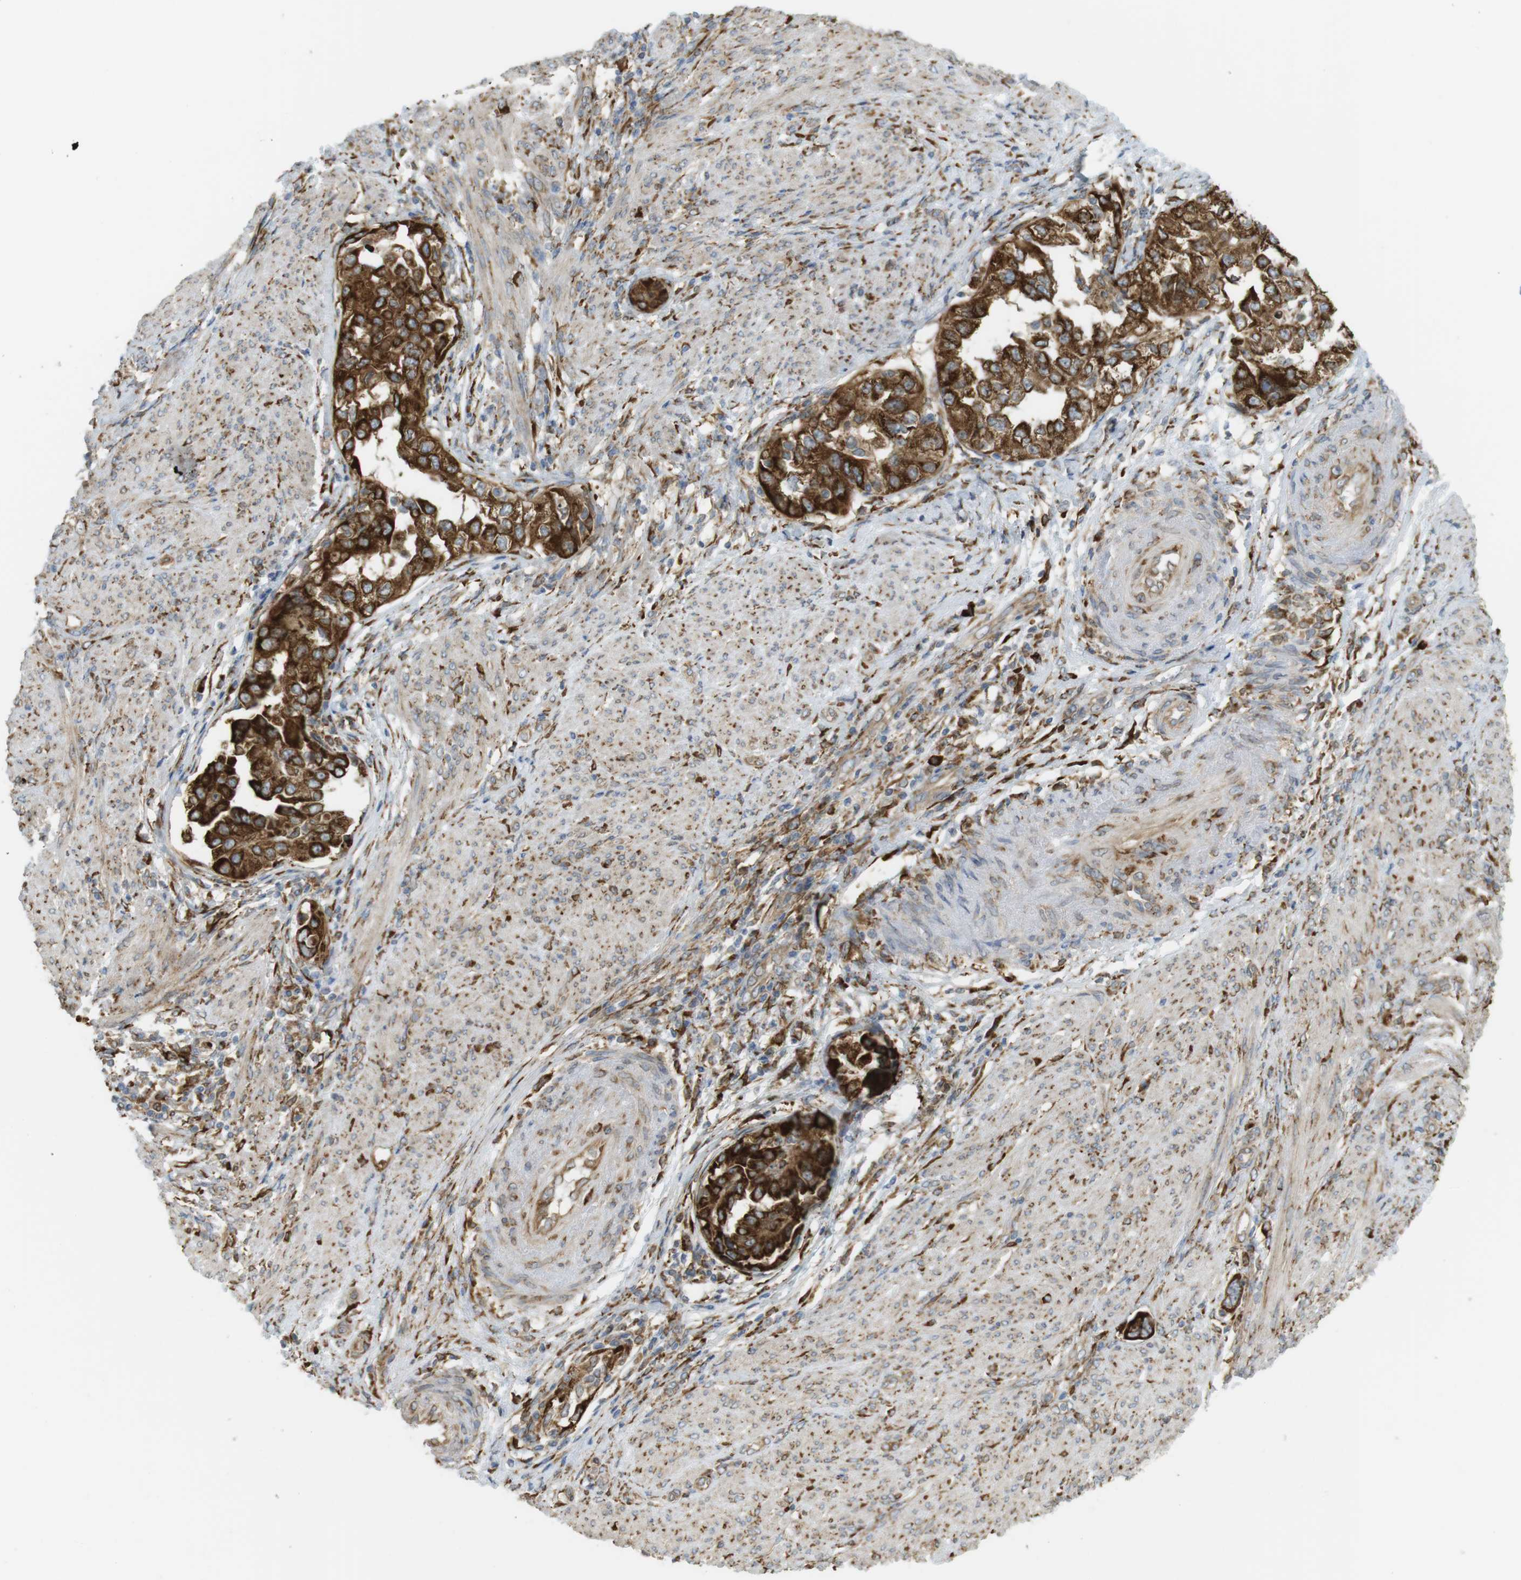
{"staining": {"intensity": "strong", "quantity": ">75%", "location": "cytoplasmic/membranous"}, "tissue": "endometrial cancer", "cell_type": "Tumor cells", "image_type": "cancer", "snomed": [{"axis": "morphology", "description": "Adenocarcinoma, NOS"}, {"axis": "topography", "description": "Endometrium"}], "caption": "Human endometrial cancer stained with a protein marker displays strong staining in tumor cells.", "gene": "MBOAT2", "patient": {"sex": "female", "age": 85}}